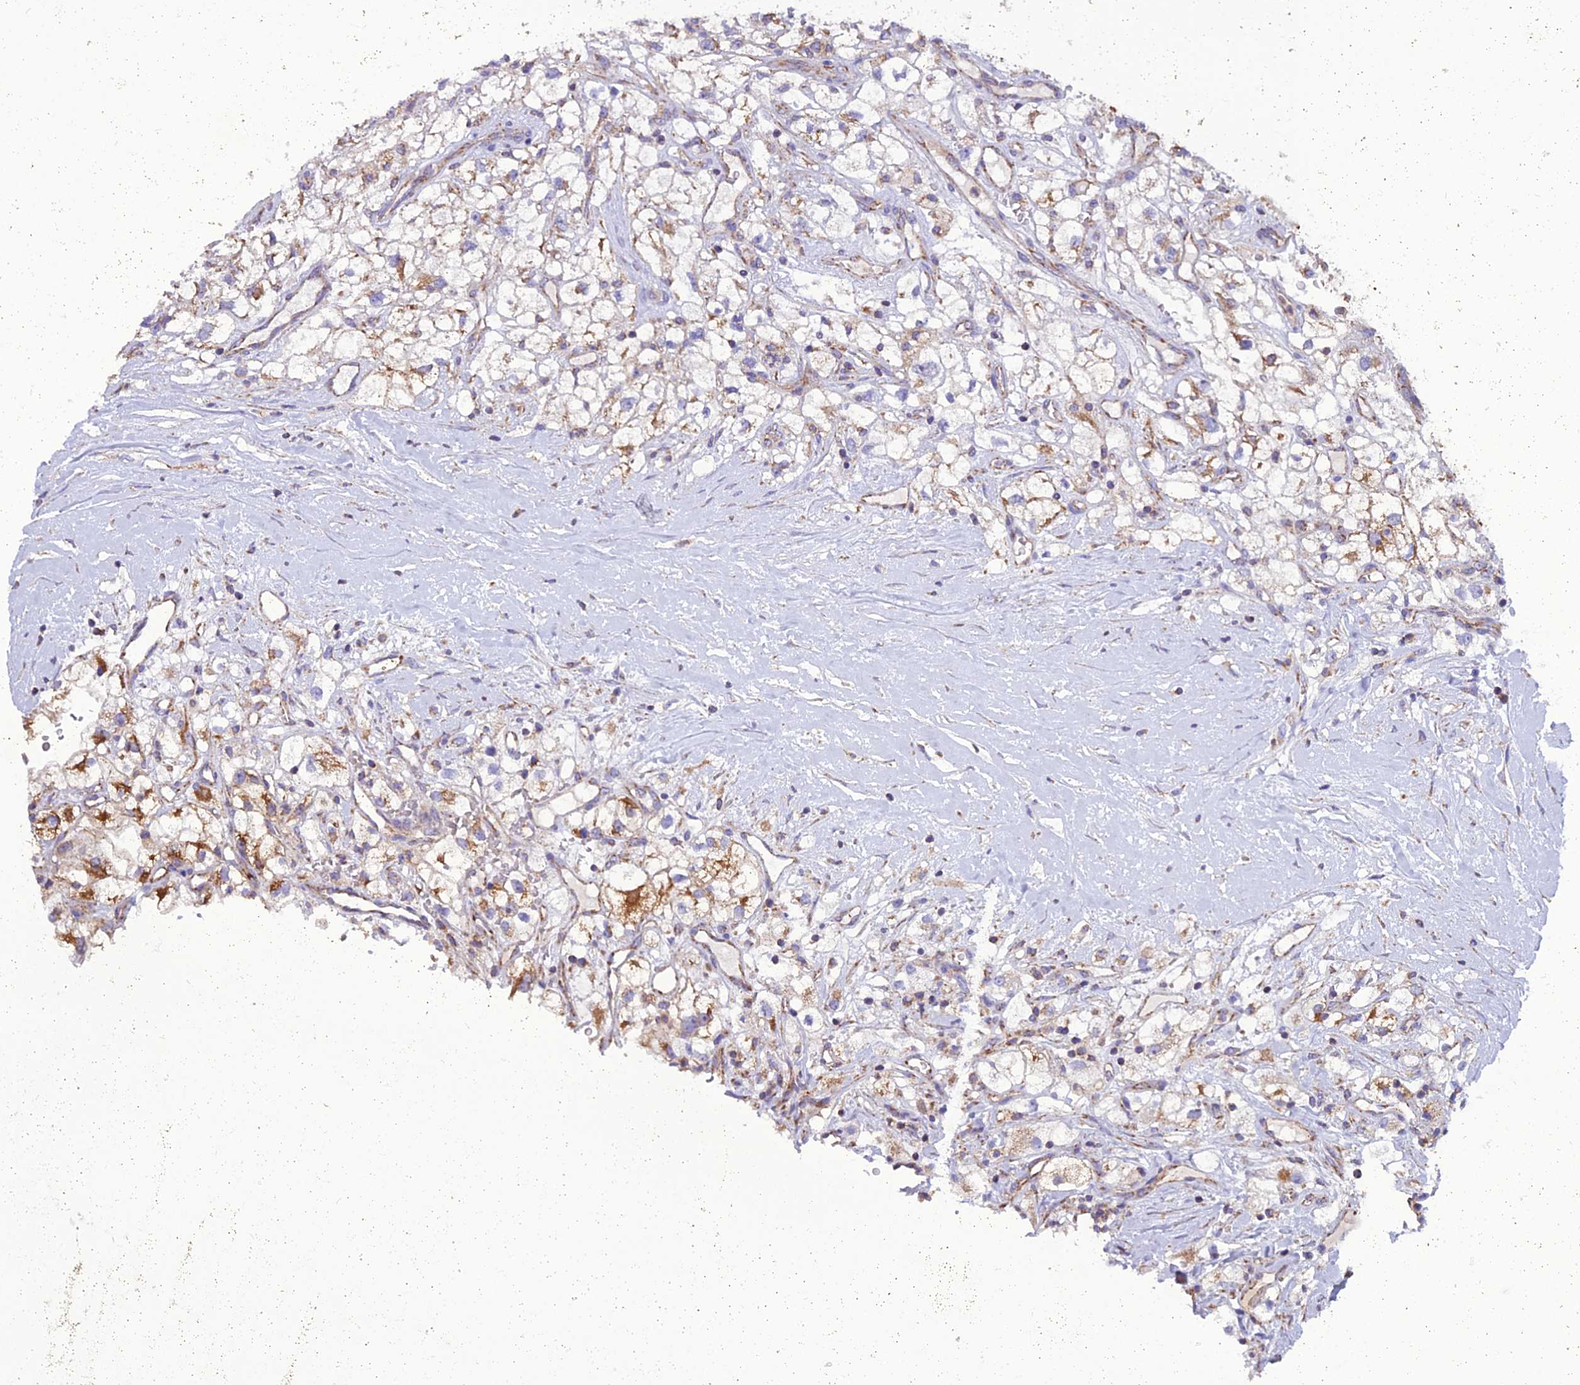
{"staining": {"intensity": "moderate", "quantity": "25%-75%", "location": "cytoplasmic/membranous"}, "tissue": "renal cancer", "cell_type": "Tumor cells", "image_type": "cancer", "snomed": [{"axis": "morphology", "description": "Adenocarcinoma, NOS"}, {"axis": "topography", "description": "Kidney"}], "caption": "This photomicrograph shows immunohistochemistry (IHC) staining of renal adenocarcinoma, with medium moderate cytoplasmic/membranous staining in about 25%-75% of tumor cells.", "gene": "GPD1", "patient": {"sex": "male", "age": 59}}